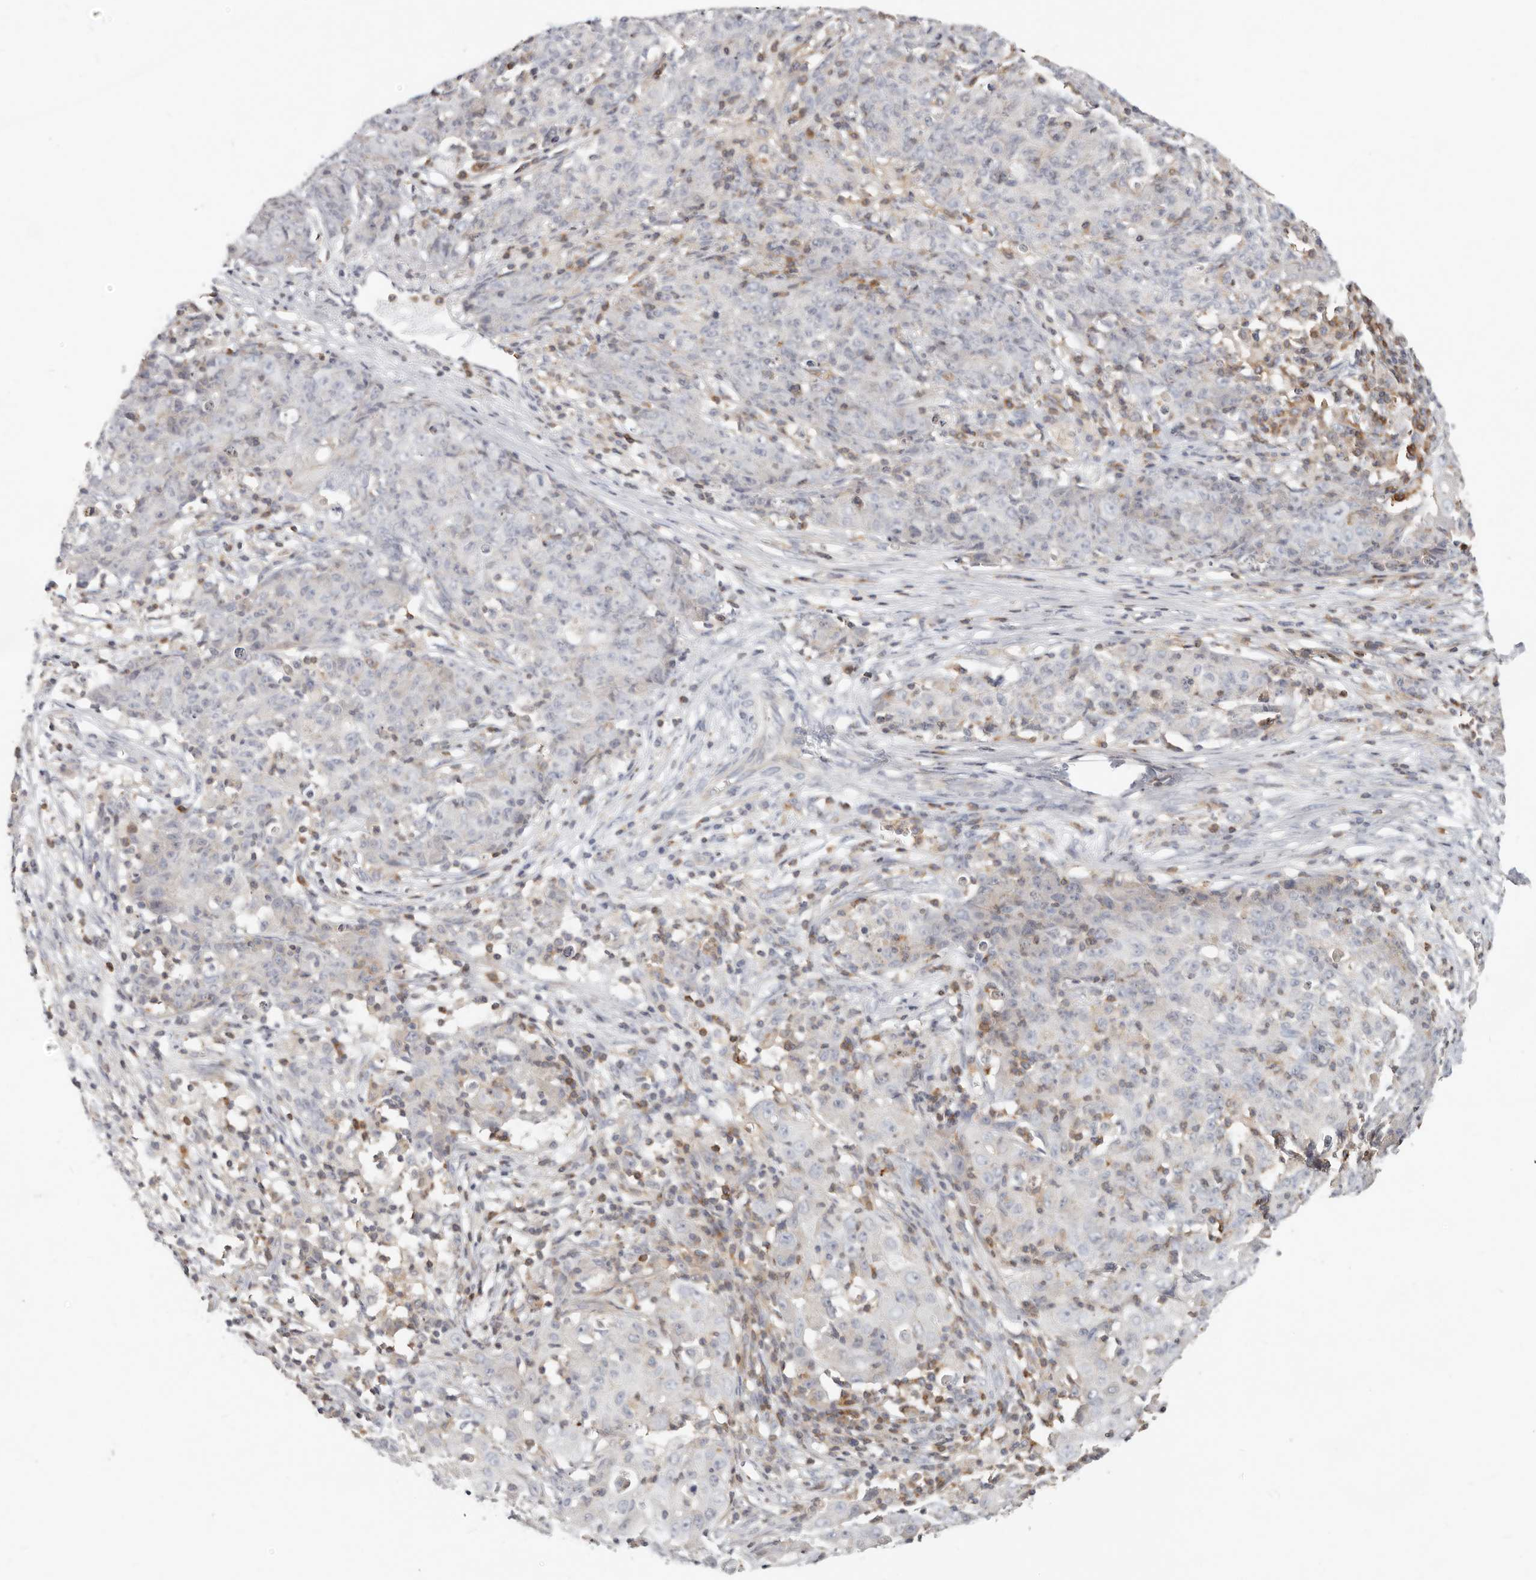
{"staining": {"intensity": "negative", "quantity": "none", "location": "none"}, "tissue": "ovarian cancer", "cell_type": "Tumor cells", "image_type": "cancer", "snomed": [{"axis": "morphology", "description": "Carcinoma, endometroid"}, {"axis": "topography", "description": "Ovary"}], "caption": "The IHC photomicrograph has no significant staining in tumor cells of ovarian endometroid carcinoma tissue.", "gene": "TMEM63B", "patient": {"sex": "female", "age": 42}}